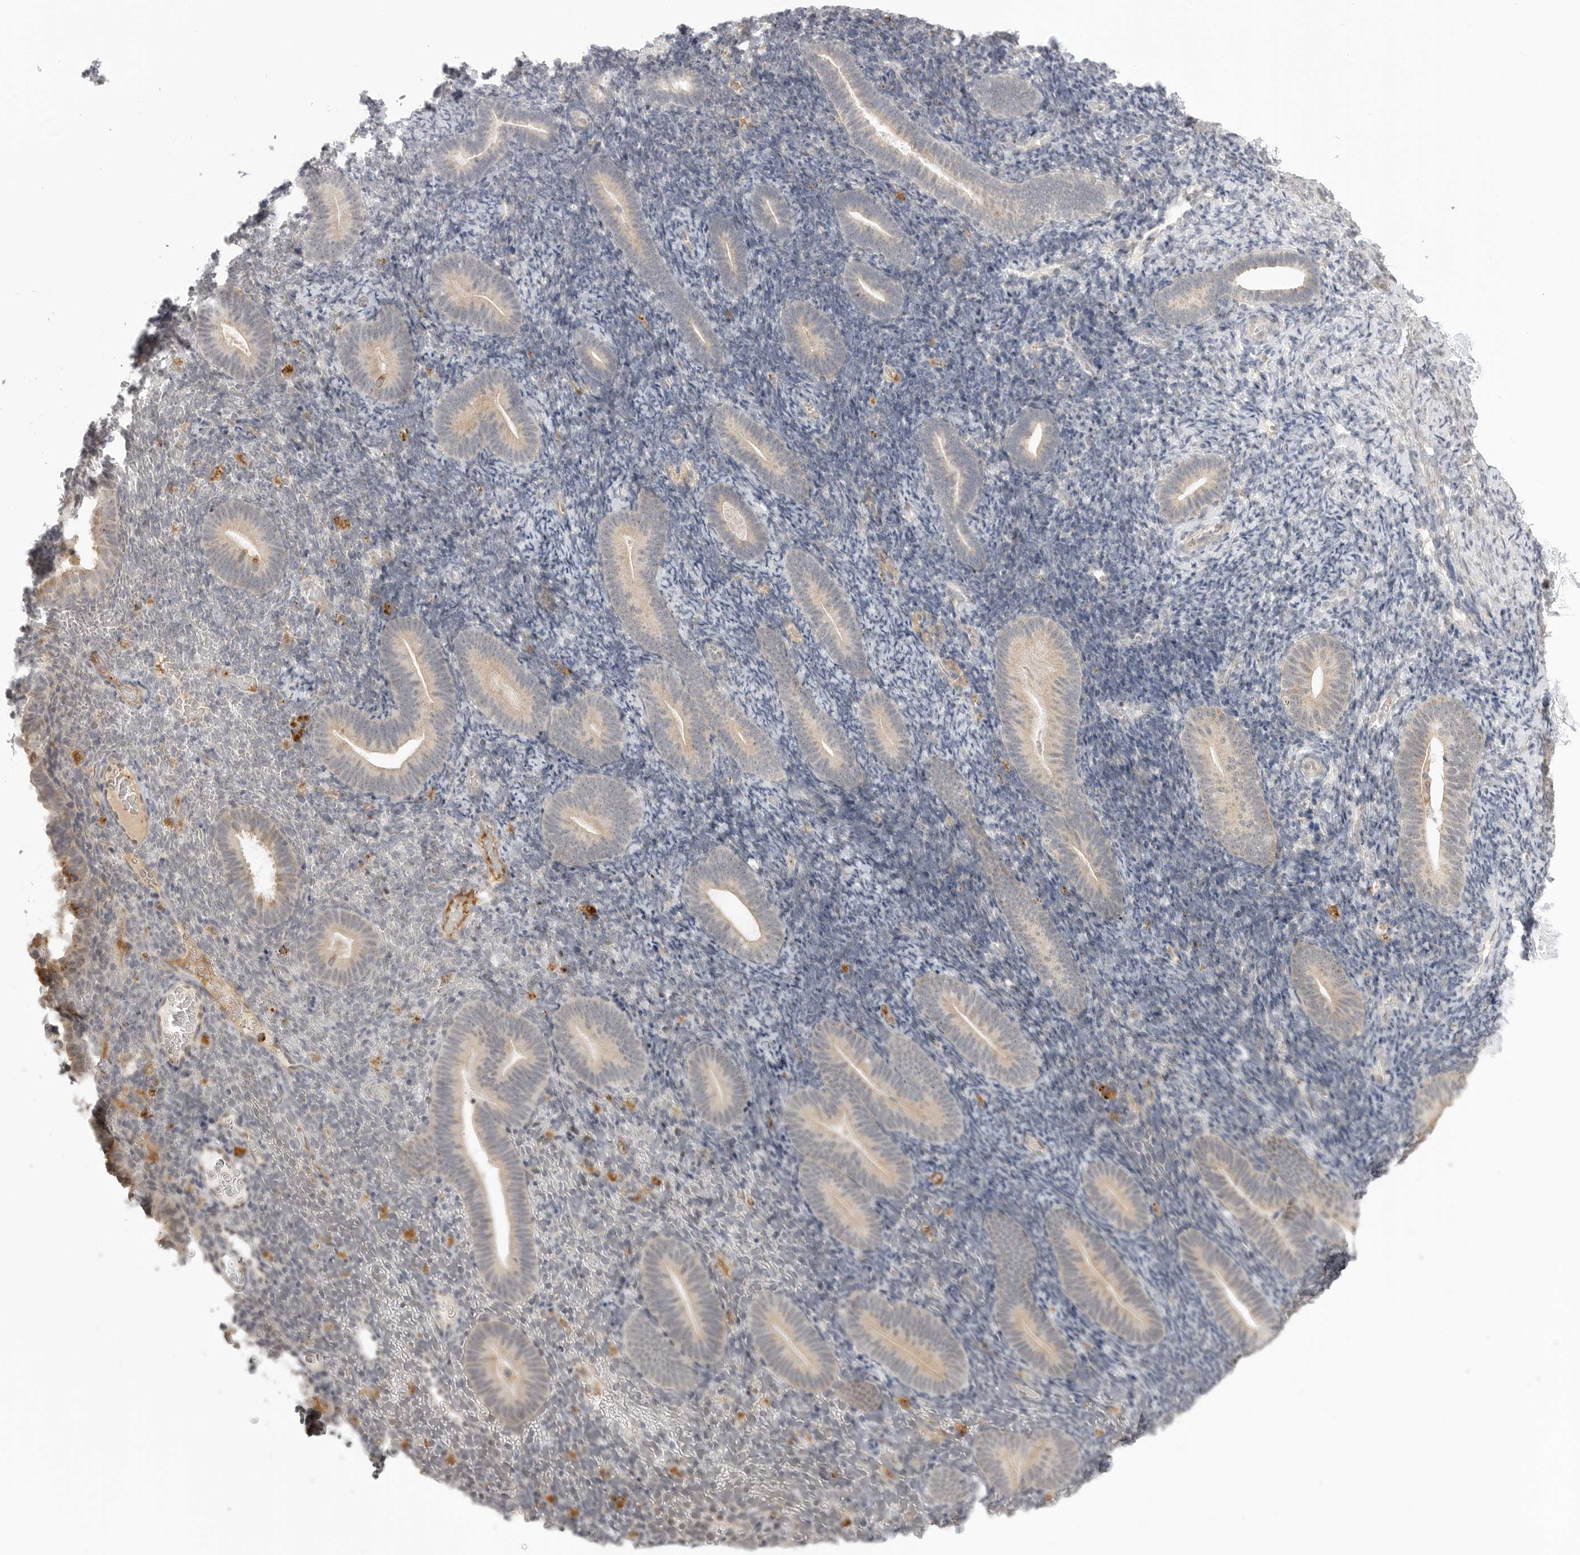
{"staining": {"intensity": "weak", "quantity": "<25%", "location": "cytoplasmic/membranous"}, "tissue": "endometrium", "cell_type": "Cells in endometrial stroma", "image_type": "normal", "snomed": [{"axis": "morphology", "description": "Normal tissue, NOS"}, {"axis": "topography", "description": "Endometrium"}], "caption": "The image reveals no staining of cells in endometrial stroma in normal endometrium.", "gene": "KALRN", "patient": {"sex": "female", "age": 51}}